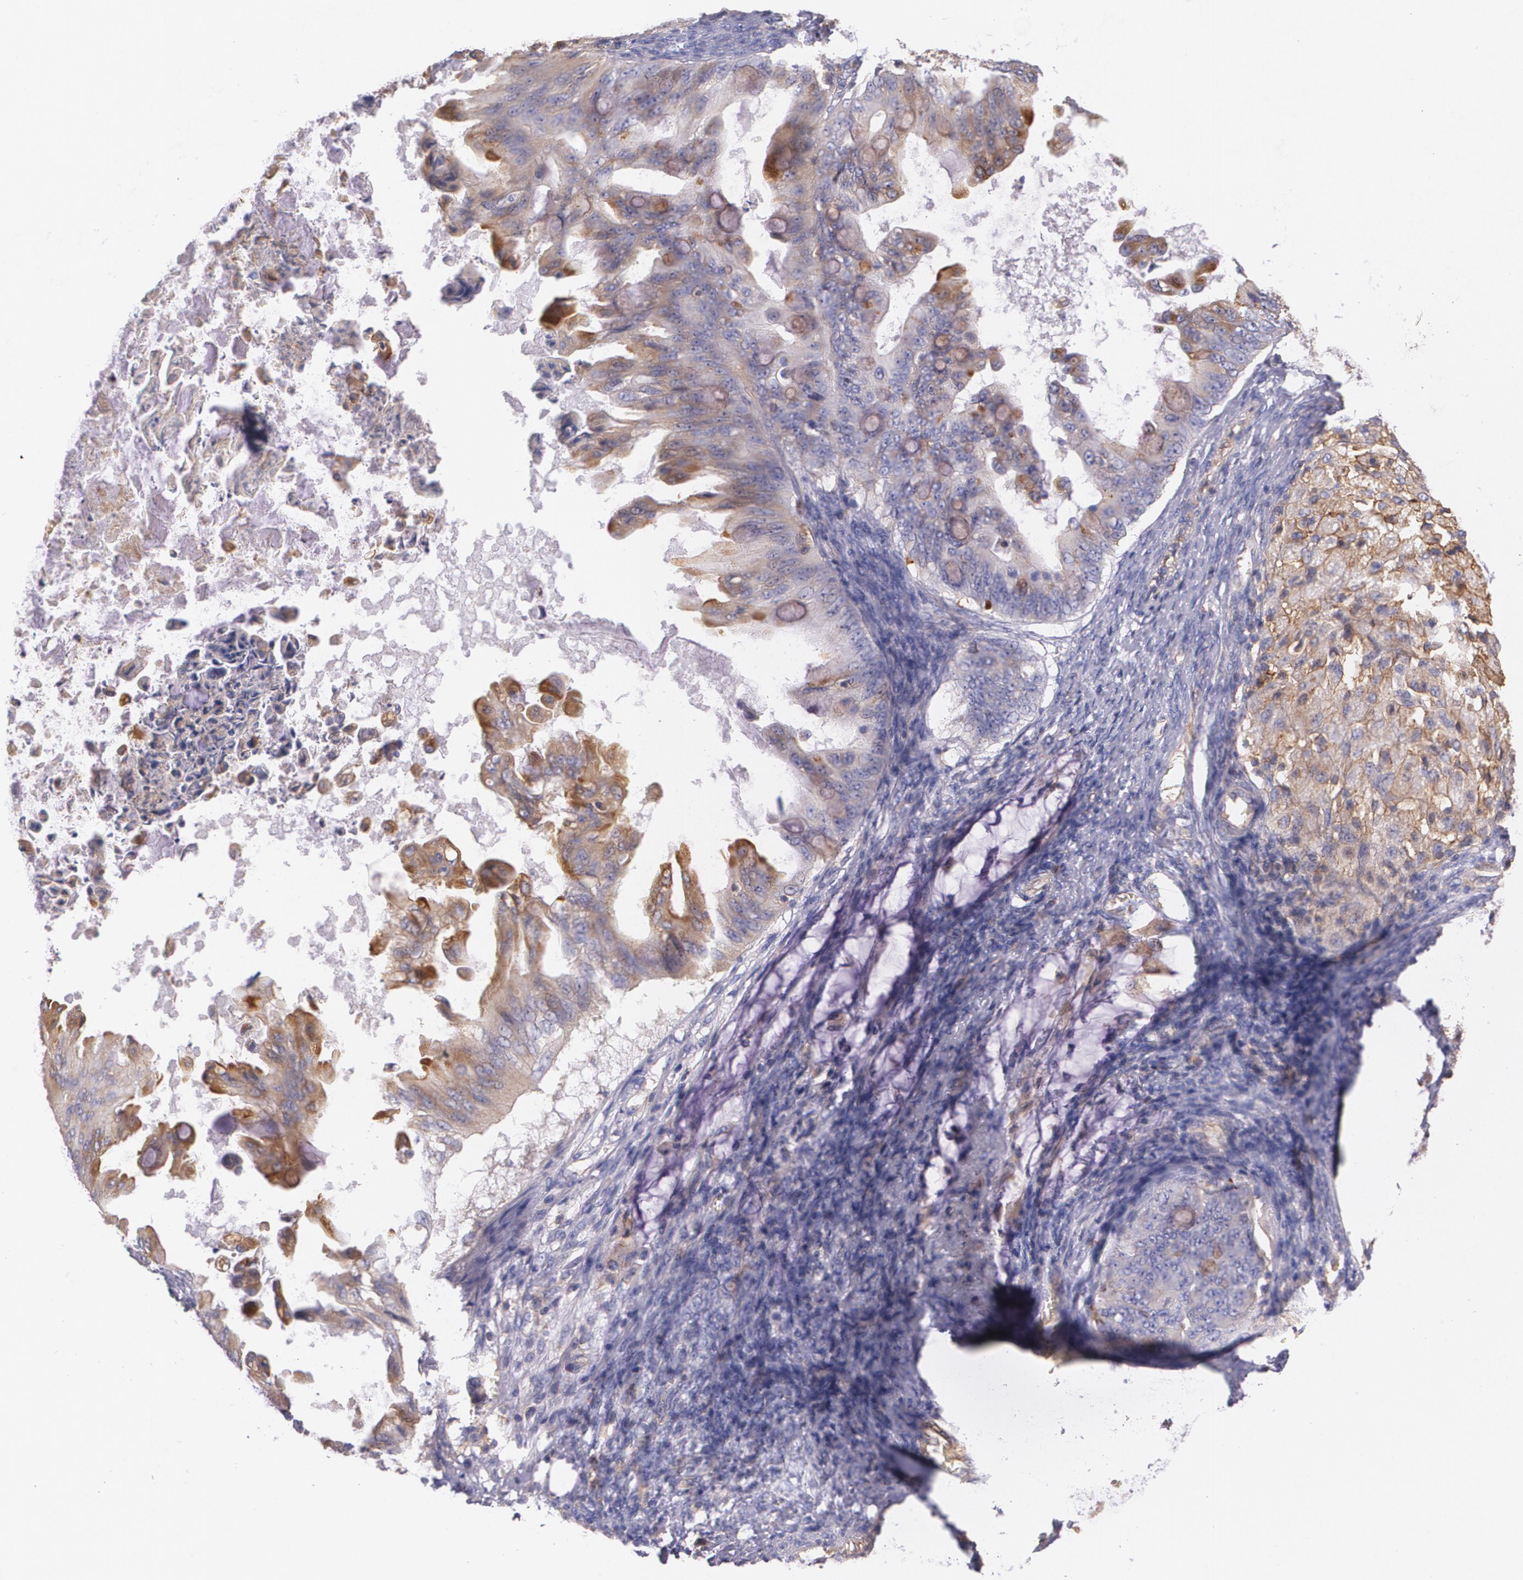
{"staining": {"intensity": "weak", "quantity": "25%-75%", "location": "cytoplasmic/membranous"}, "tissue": "ovarian cancer", "cell_type": "Tumor cells", "image_type": "cancer", "snomed": [{"axis": "morphology", "description": "Cystadenocarcinoma, mucinous, NOS"}, {"axis": "topography", "description": "Ovary"}], "caption": "This is a photomicrograph of immunohistochemistry (IHC) staining of mucinous cystadenocarcinoma (ovarian), which shows weak expression in the cytoplasmic/membranous of tumor cells.", "gene": "B2M", "patient": {"sex": "female", "age": 37}}